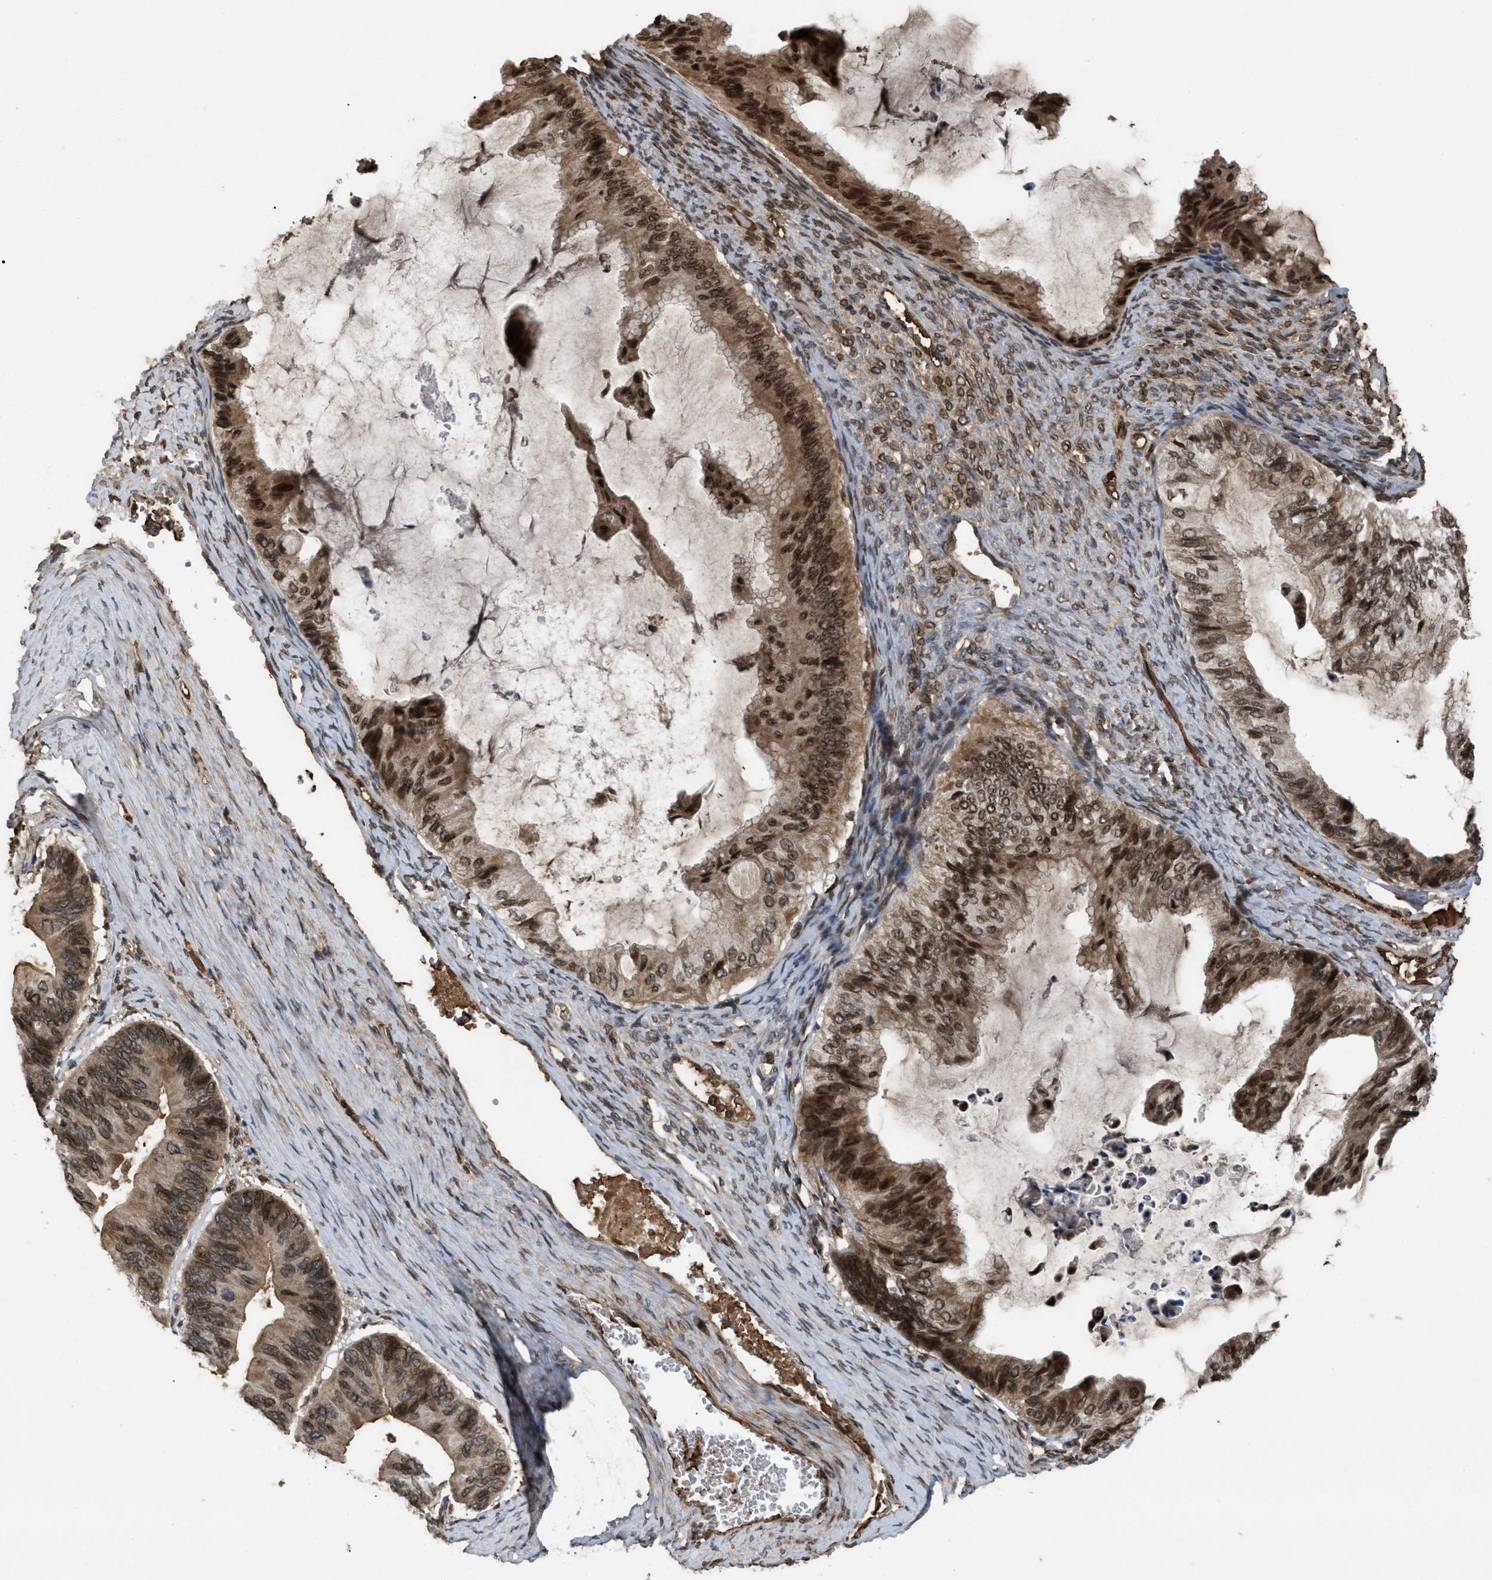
{"staining": {"intensity": "strong", "quantity": ">75%", "location": "cytoplasmic/membranous,nuclear"}, "tissue": "ovarian cancer", "cell_type": "Tumor cells", "image_type": "cancer", "snomed": [{"axis": "morphology", "description": "Cystadenocarcinoma, mucinous, NOS"}, {"axis": "topography", "description": "Ovary"}], "caption": "Ovarian cancer (mucinous cystadenocarcinoma) stained with a protein marker exhibits strong staining in tumor cells.", "gene": "CRY1", "patient": {"sex": "female", "age": 61}}